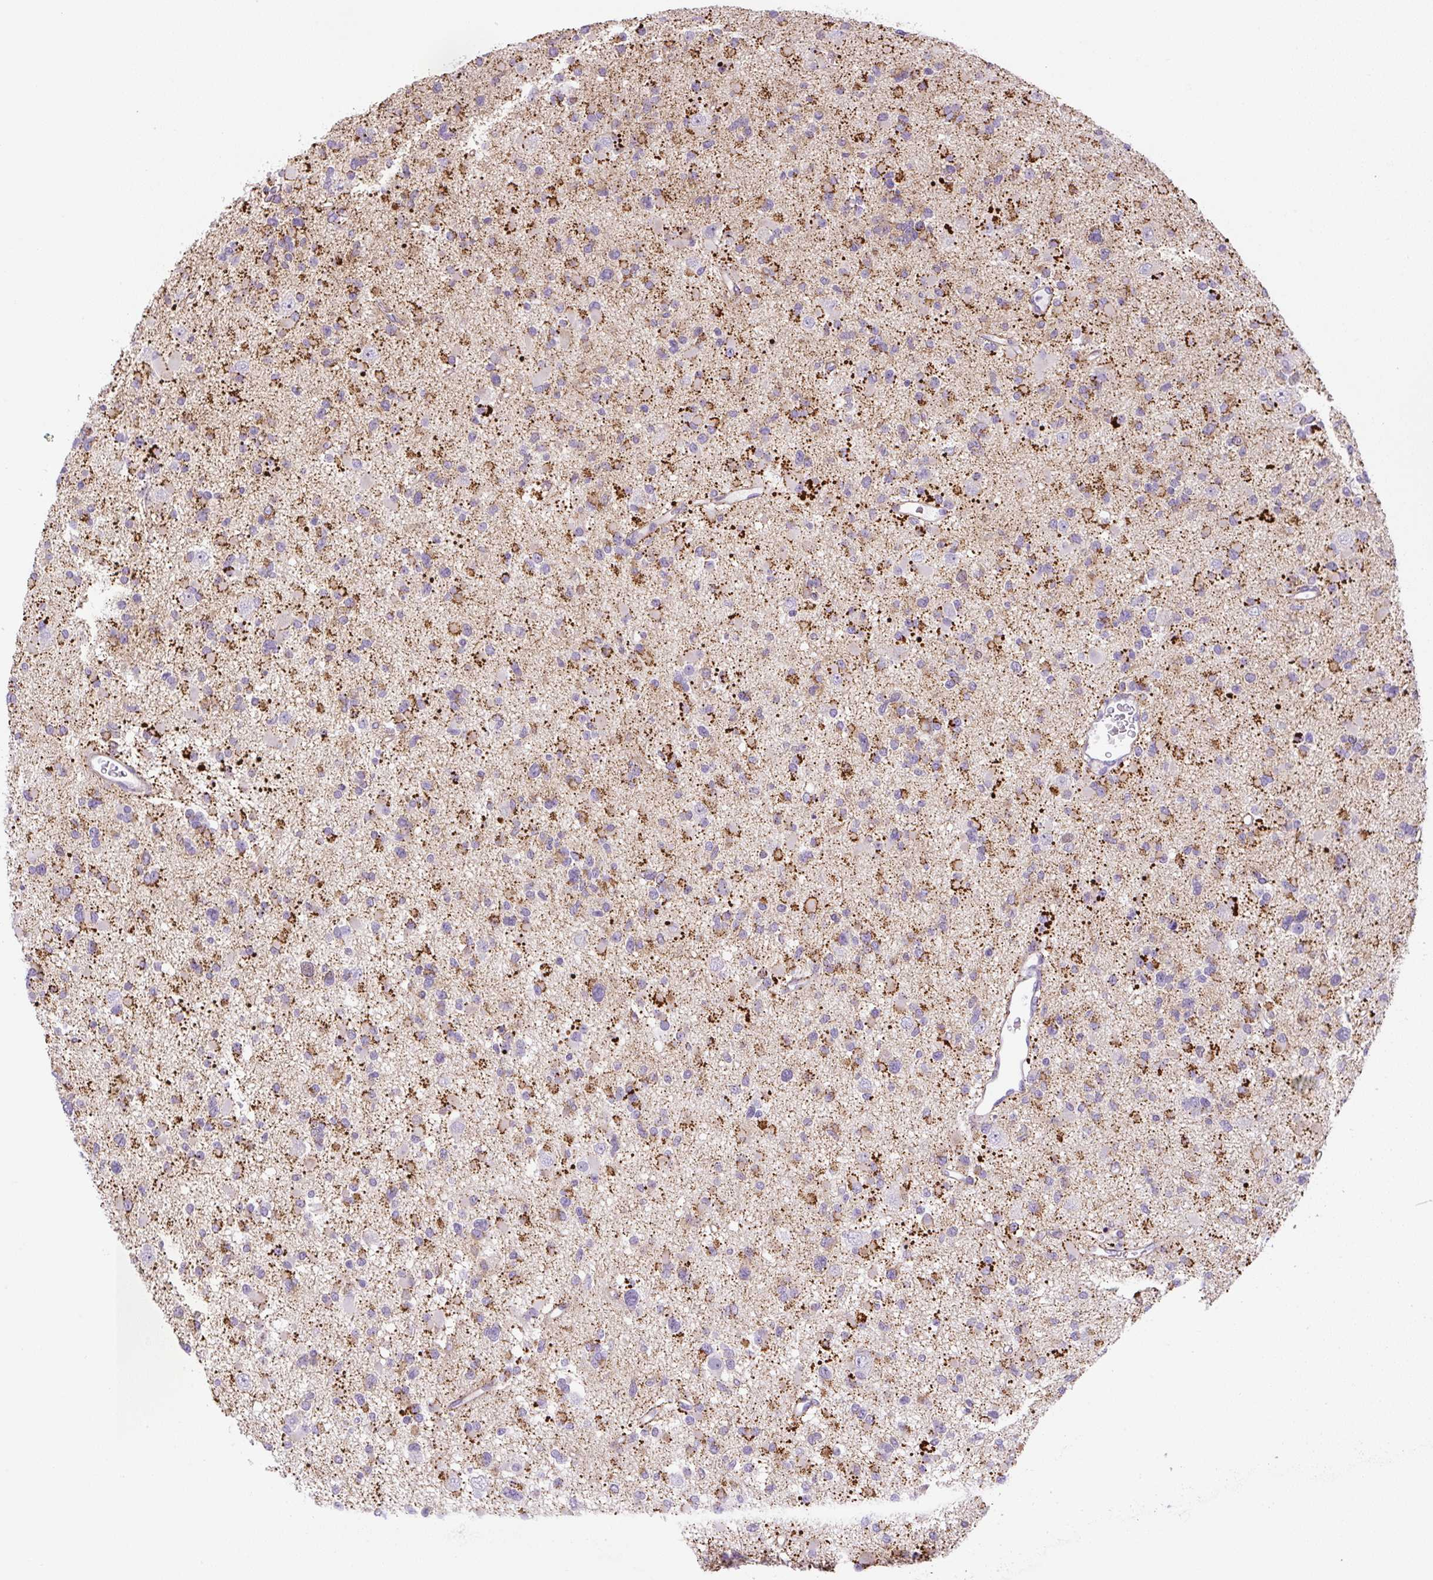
{"staining": {"intensity": "moderate", "quantity": "<25%", "location": "cytoplasmic/membranous"}, "tissue": "glioma", "cell_type": "Tumor cells", "image_type": "cancer", "snomed": [{"axis": "morphology", "description": "Glioma, malignant, Low grade"}, {"axis": "topography", "description": "Brain"}], "caption": "Malignant glioma (low-grade) stained with a brown dye reveals moderate cytoplasmic/membranous positive staining in approximately <25% of tumor cells.", "gene": "ADAMTS19", "patient": {"sex": "female", "age": 22}}